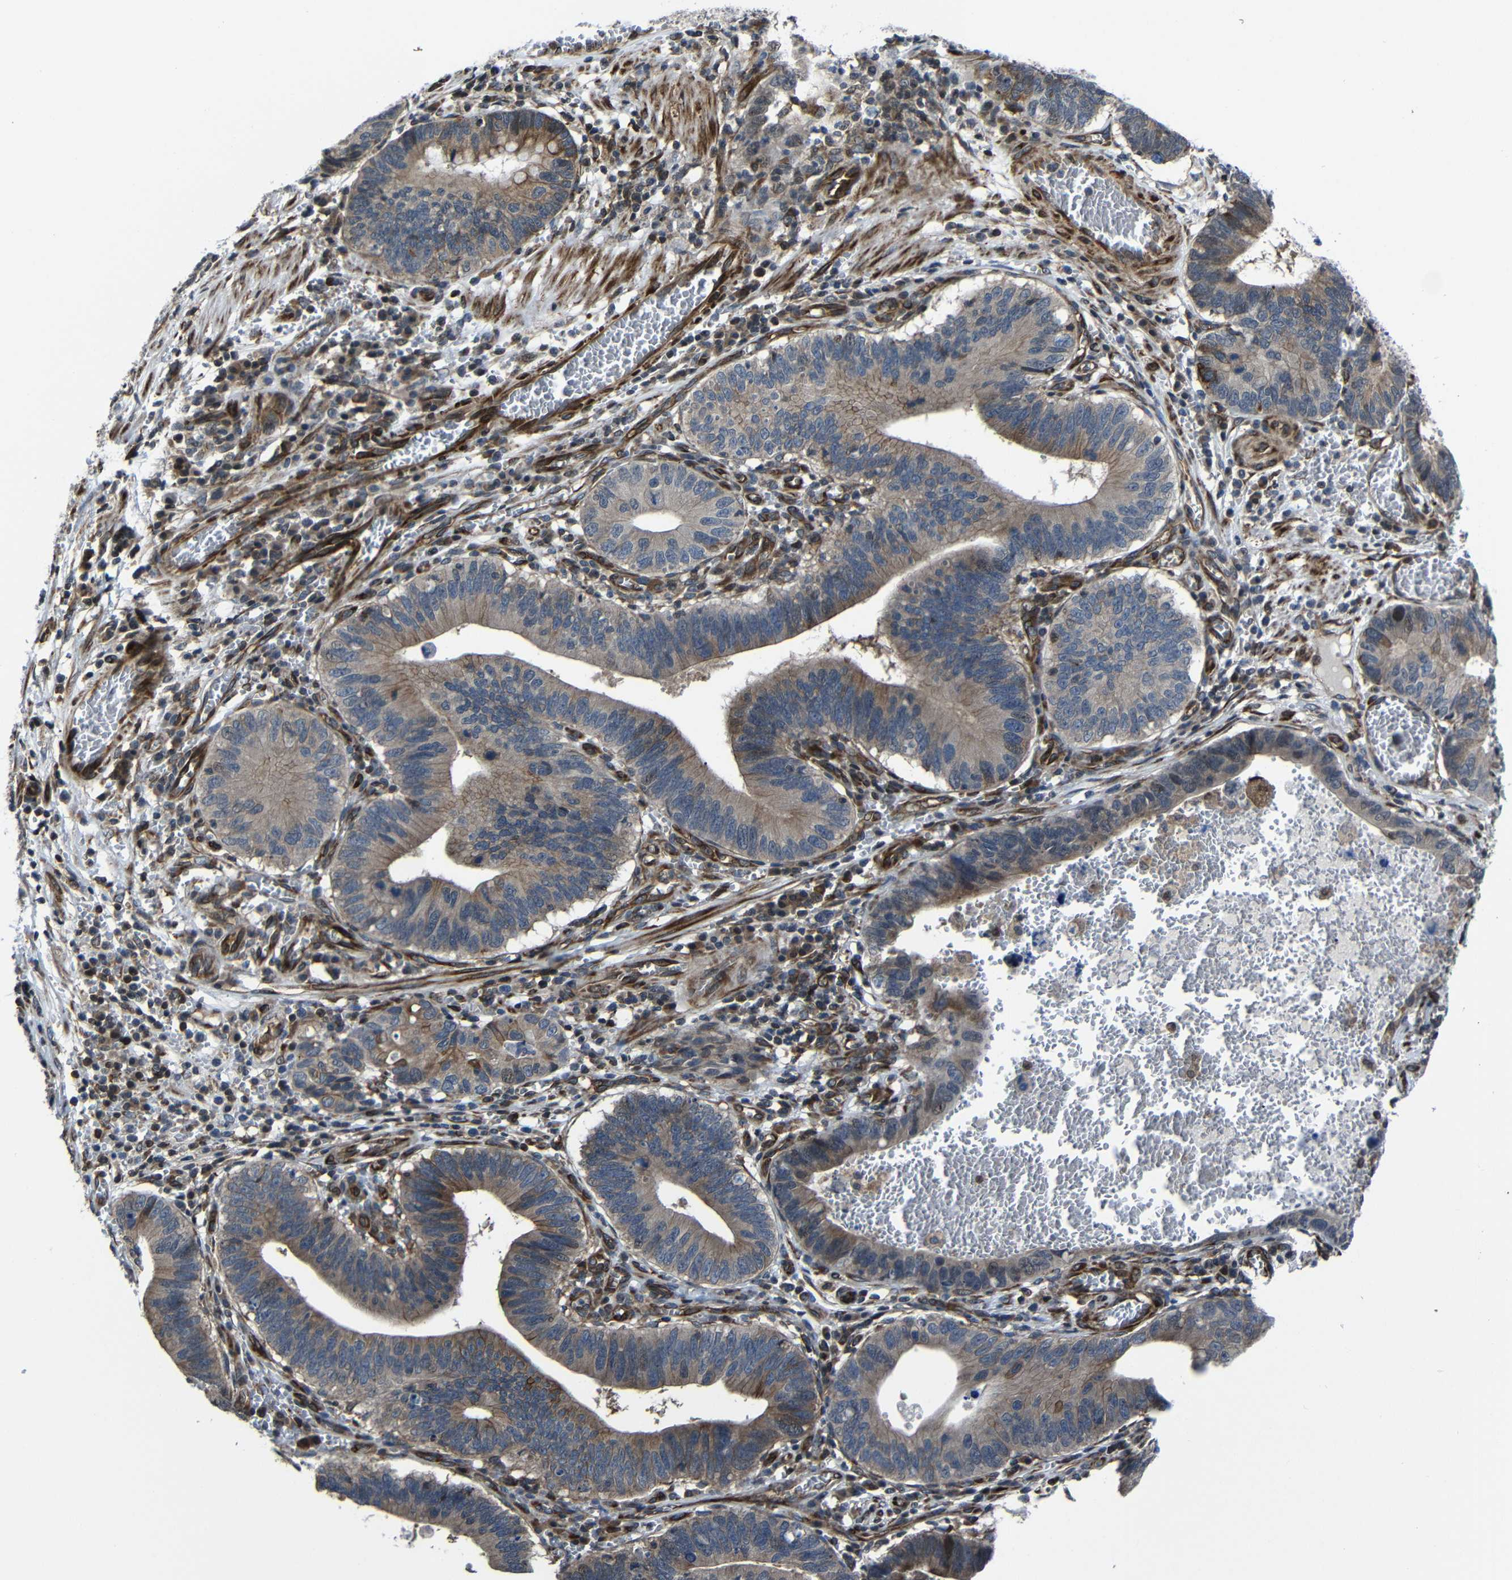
{"staining": {"intensity": "moderate", "quantity": ">75%", "location": "cytoplasmic/membranous"}, "tissue": "stomach cancer", "cell_type": "Tumor cells", "image_type": "cancer", "snomed": [{"axis": "morphology", "description": "Adenocarcinoma, NOS"}, {"axis": "topography", "description": "Stomach"}, {"axis": "topography", "description": "Gastric cardia"}], "caption": "Stomach adenocarcinoma was stained to show a protein in brown. There is medium levels of moderate cytoplasmic/membranous positivity in approximately >75% of tumor cells.", "gene": "KIAA0513", "patient": {"sex": "male", "age": 59}}